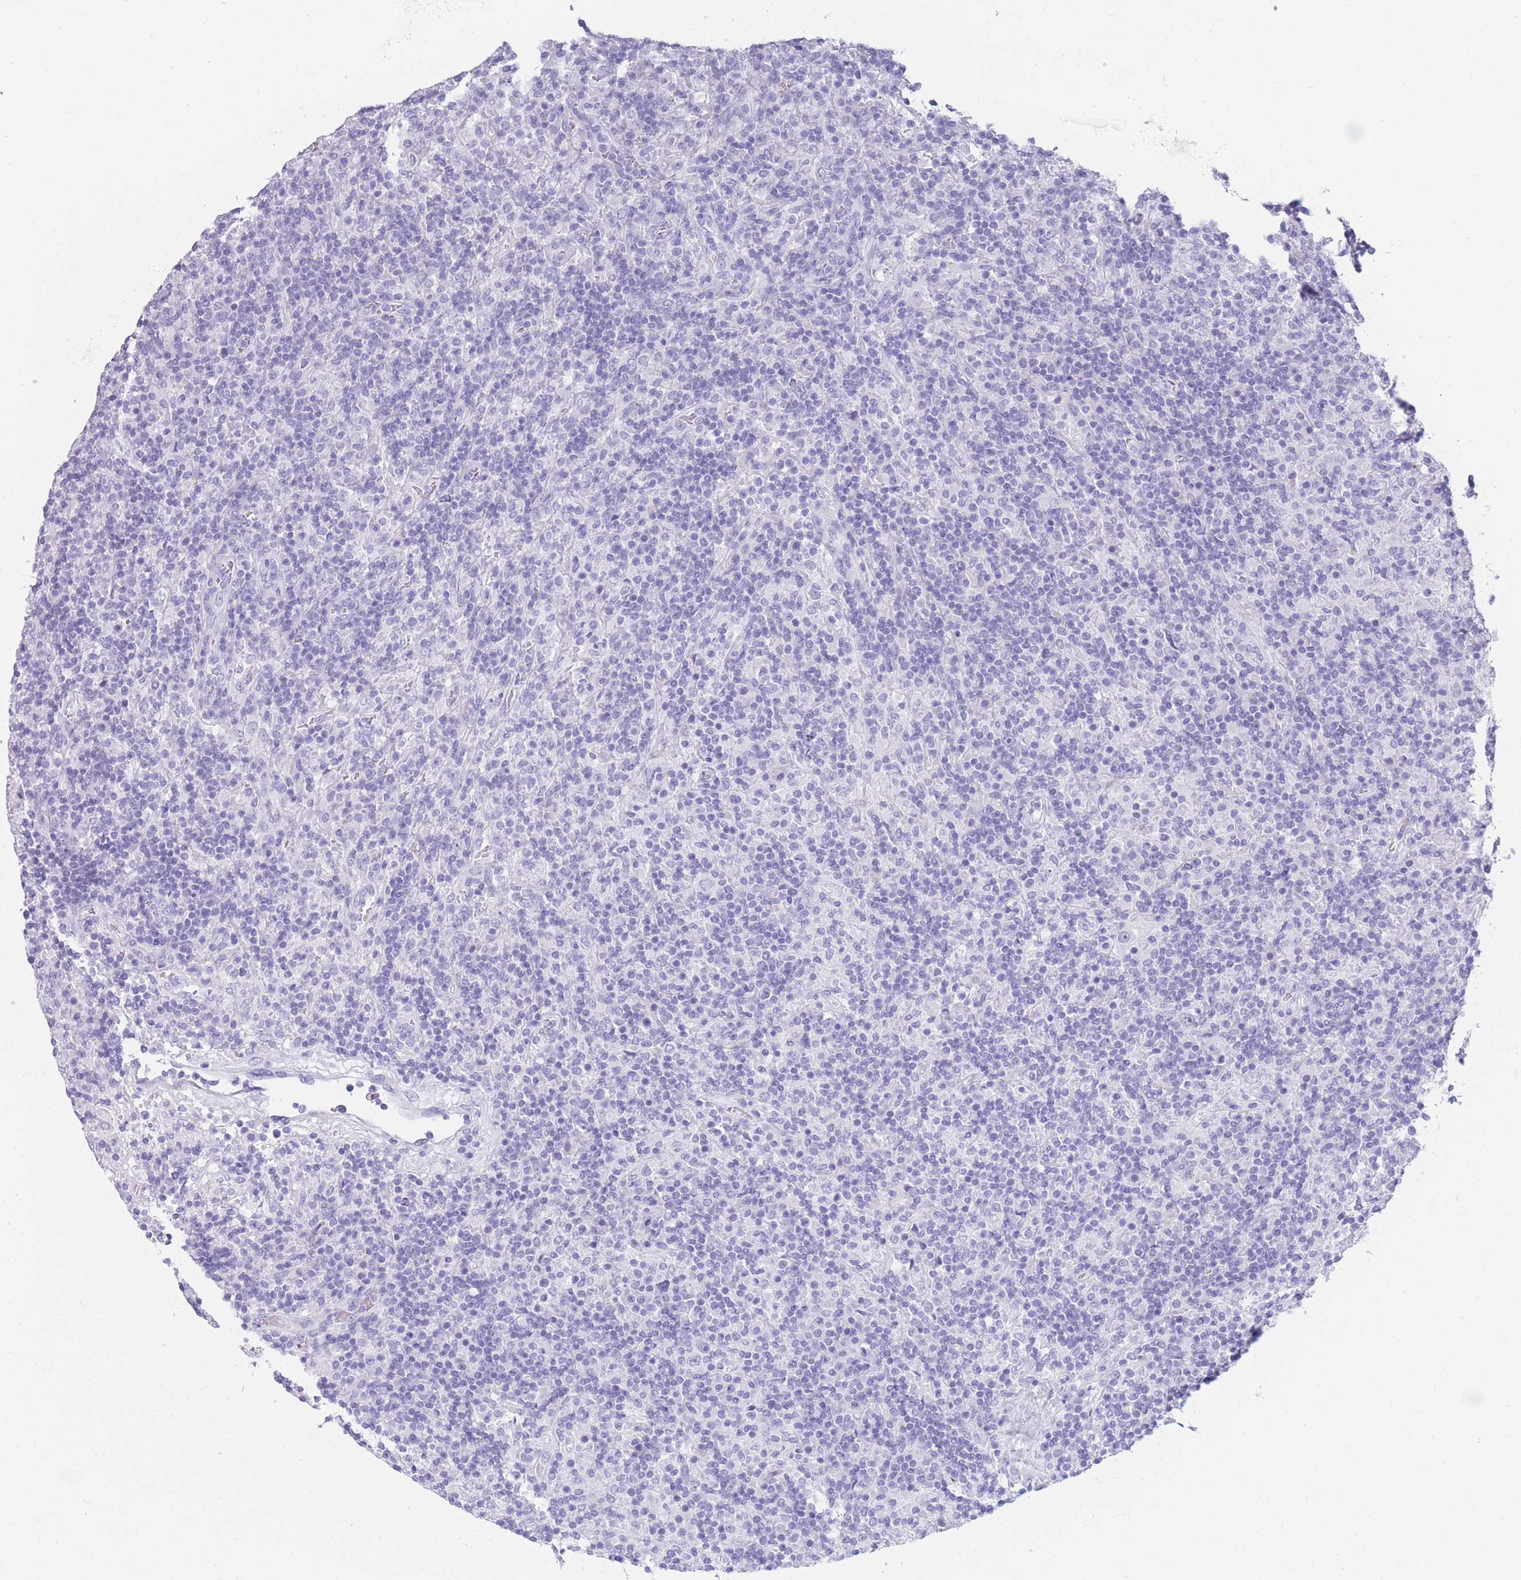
{"staining": {"intensity": "negative", "quantity": "none", "location": "none"}, "tissue": "lymphoma", "cell_type": "Tumor cells", "image_type": "cancer", "snomed": [{"axis": "morphology", "description": "Hodgkin's disease, NOS"}, {"axis": "topography", "description": "Lymph node"}], "caption": "Immunohistochemistry (IHC) image of lymphoma stained for a protein (brown), which demonstrates no expression in tumor cells. (DAB (3,3'-diaminobenzidine) IHC with hematoxylin counter stain).", "gene": "TNFSF11", "patient": {"sex": "male", "age": 70}}